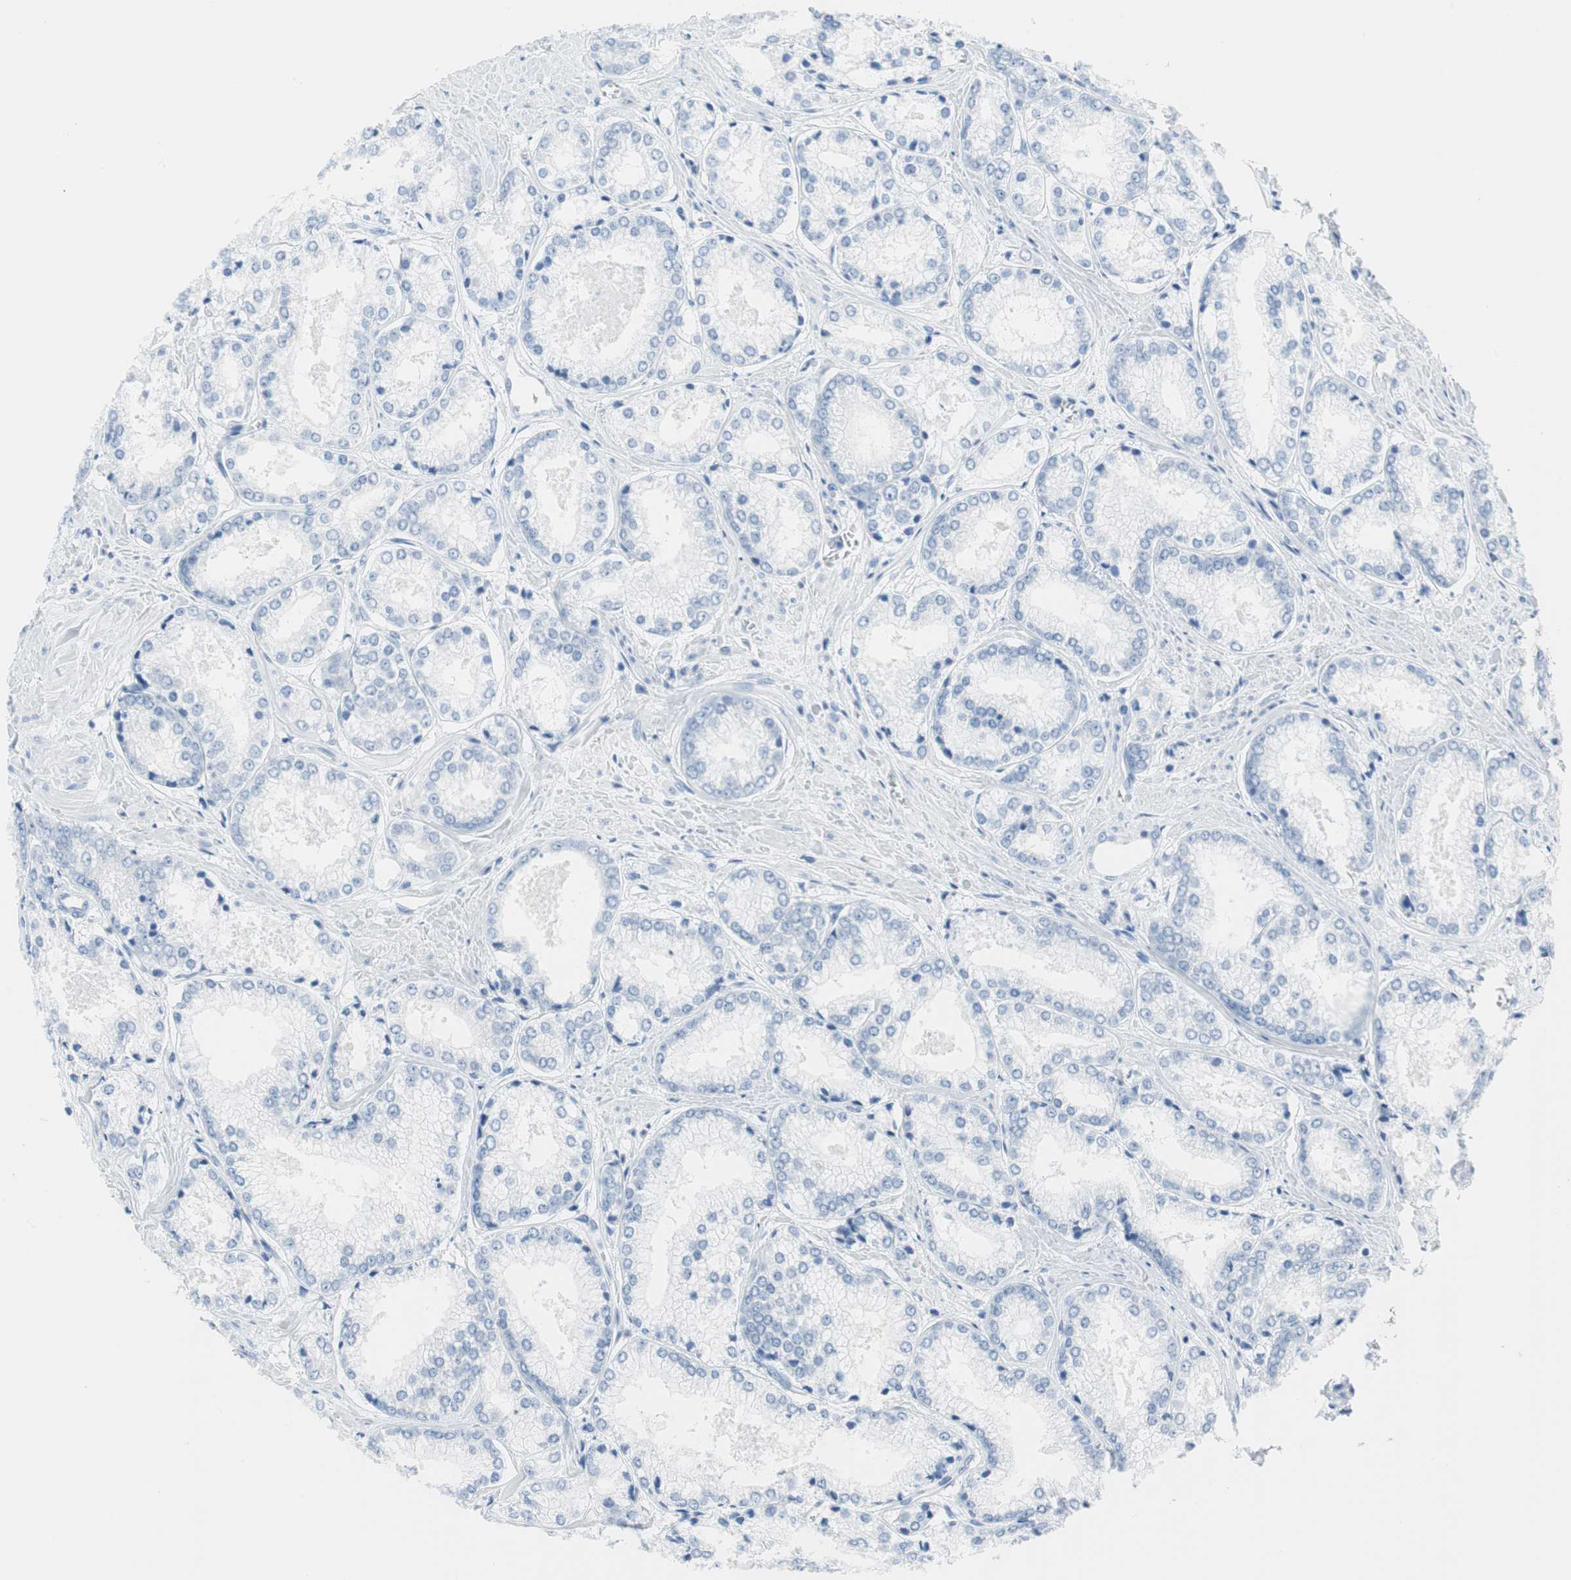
{"staining": {"intensity": "negative", "quantity": "none", "location": "none"}, "tissue": "prostate cancer", "cell_type": "Tumor cells", "image_type": "cancer", "snomed": [{"axis": "morphology", "description": "Adenocarcinoma, Low grade"}, {"axis": "topography", "description": "Prostate"}], "caption": "DAB (3,3'-diaminobenzidine) immunohistochemical staining of human prostate cancer reveals no significant expression in tumor cells.", "gene": "NFATC2", "patient": {"sex": "male", "age": 64}}